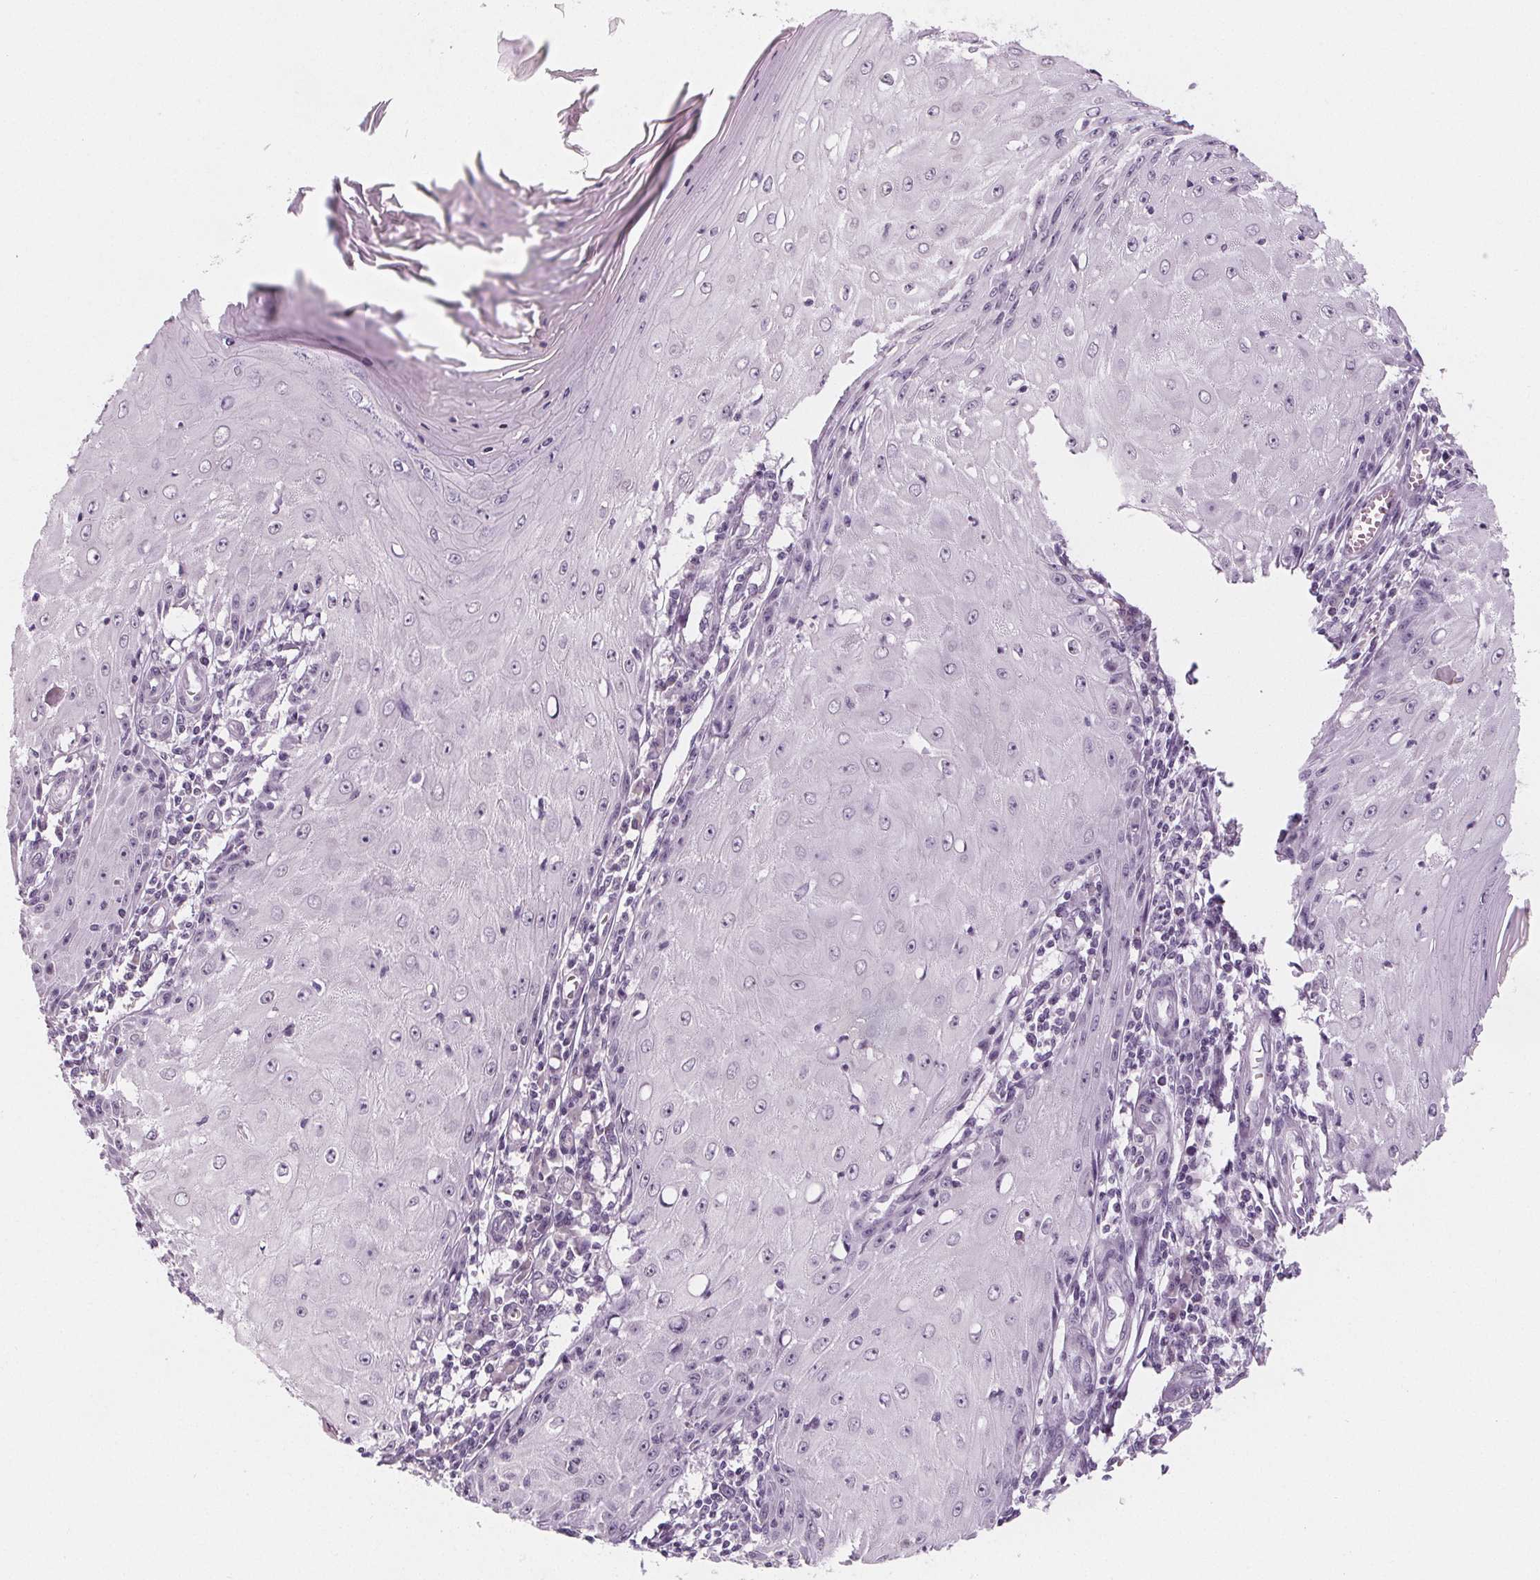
{"staining": {"intensity": "negative", "quantity": "none", "location": "none"}, "tissue": "skin cancer", "cell_type": "Tumor cells", "image_type": "cancer", "snomed": [{"axis": "morphology", "description": "Squamous cell carcinoma, NOS"}, {"axis": "topography", "description": "Skin"}], "caption": "This is an immunohistochemistry (IHC) photomicrograph of skin cancer (squamous cell carcinoma). There is no positivity in tumor cells.", "gene": "DBX2", "patient": {"sex": "female", "age": 73}}